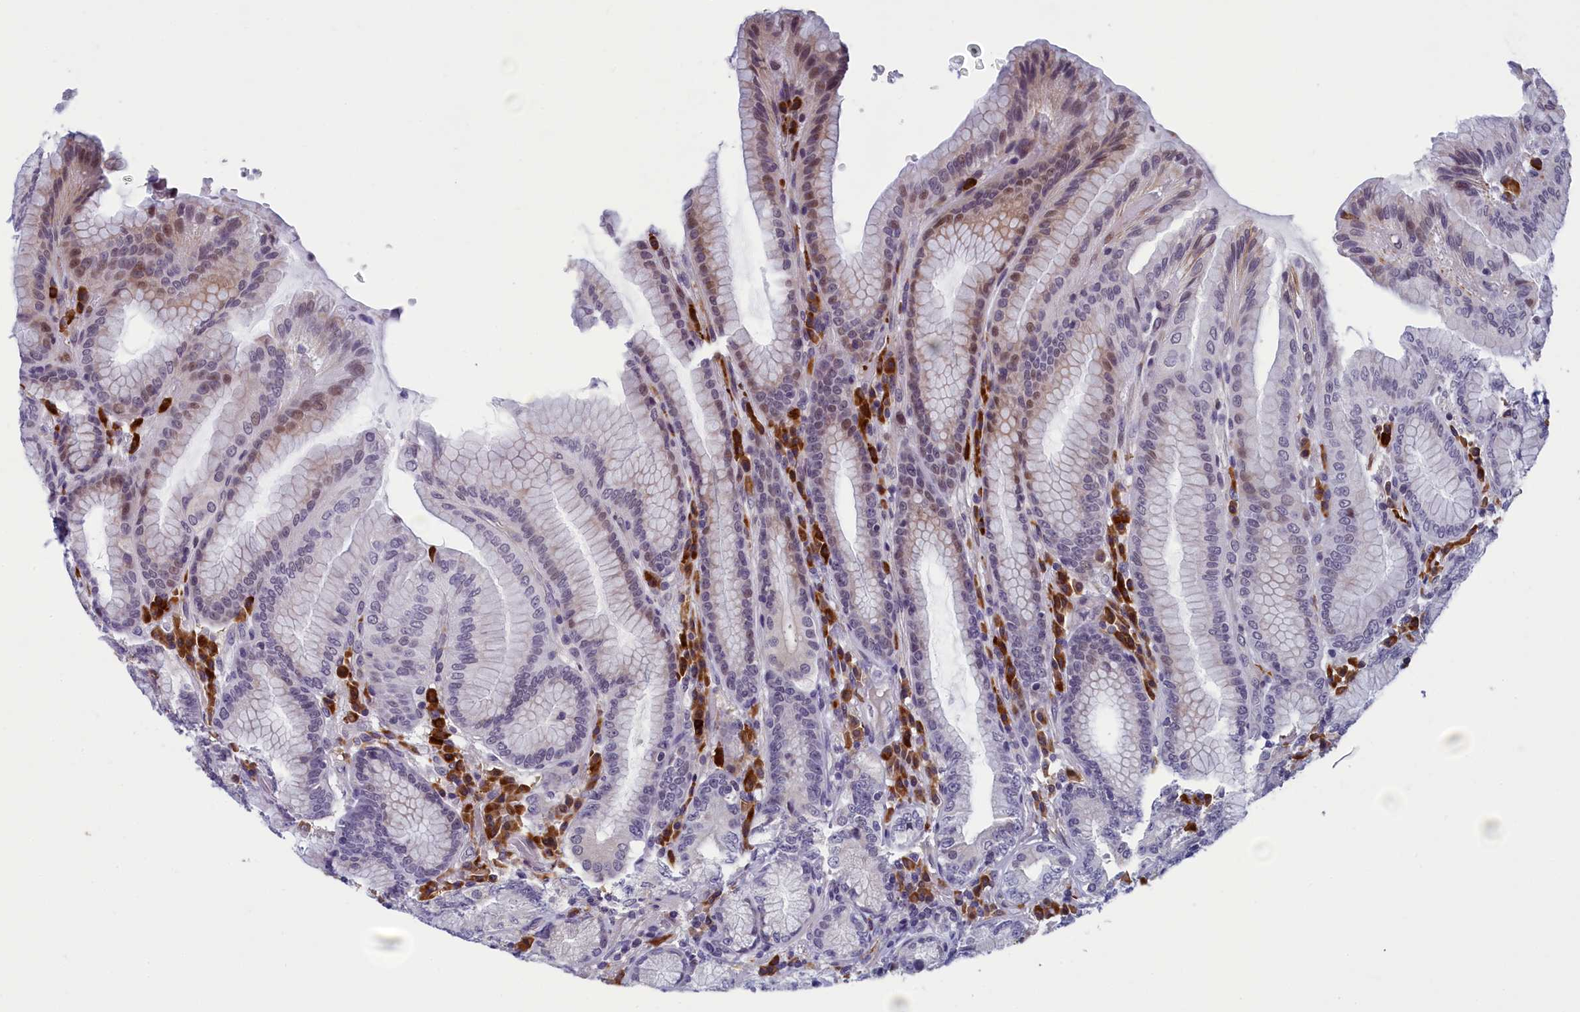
{"staining": {"intensity": "weak", "quantity": "<25%", "location": "nuclear"}, "tissue": "stomach", "cell_type": "Glandular cells", "image_type": "normal", "snomed": [{"axis": "morphology", "description": "Normal tissue, NOS"}, {"axis": "topography", "description": "Stomach, upper"}, {"axis": "topography", "description": "Stomach, lower"}], "caption": "Immunohistochemical staining of benign human stomach reveals no significant staining in glandular cells. Nuclei are stained in blue.", "gene": "CNEP1R1", "patient": {"sex": "female", "age": 76}}